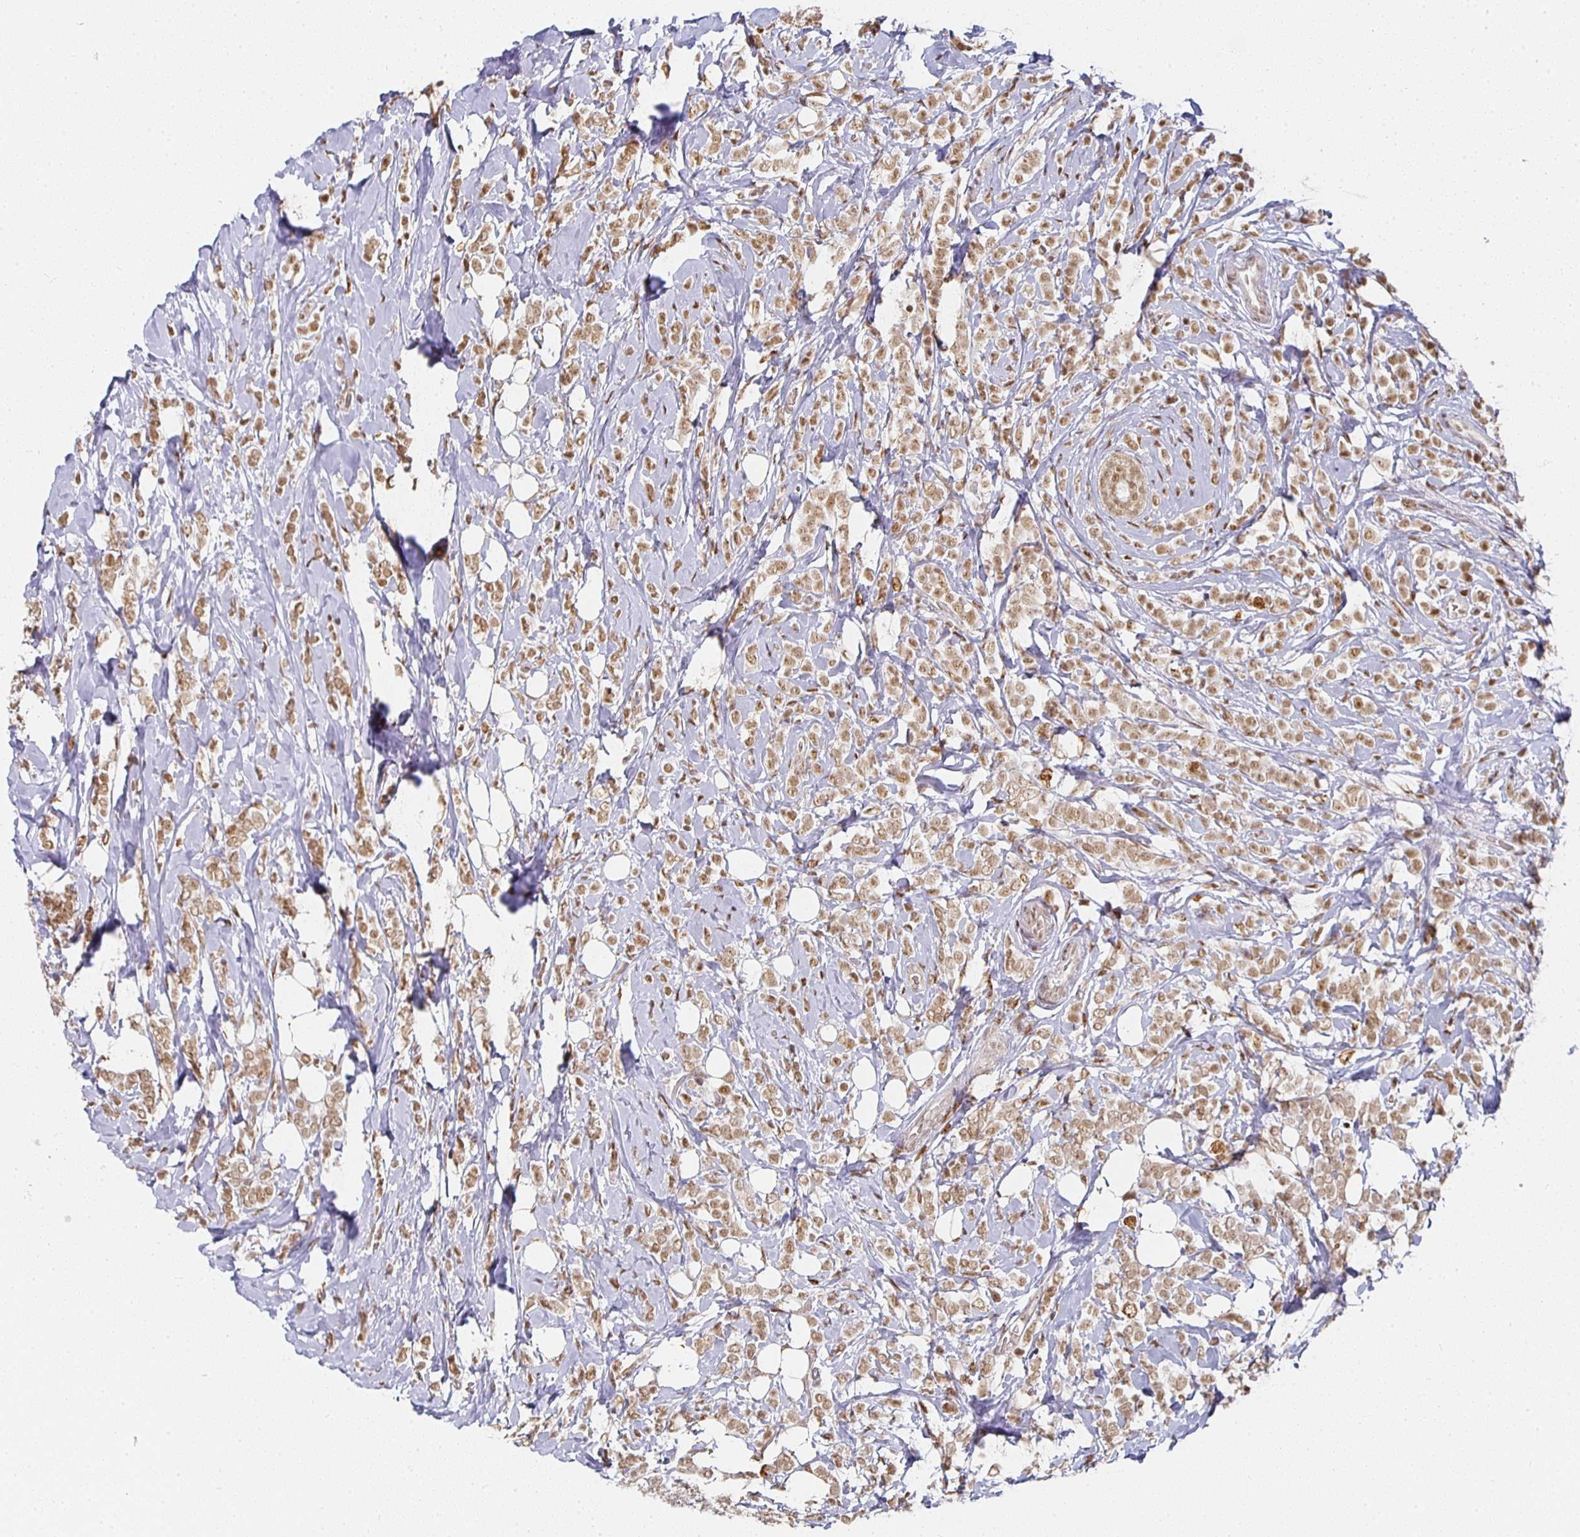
{"staining": {"intensity": "moderate", "quantity": ">75%", "location": "nuclear"}, "tissue": "breast cancer", "cell_type": "Tumor cells", "image_type": "cancer", "snomed": [{"axis": "morphology", "description": "Lobular carcinoma"}, {"axis": "topography", "description": "Breast"}], "caption": "Tumor cells exhibit medium levels of moderate nuclear expression in about >75% of cells in human breast cancer (lobular carcinoma).", "gene": "SMARCA2", "patient": {"sex": "female", "age": 49}}